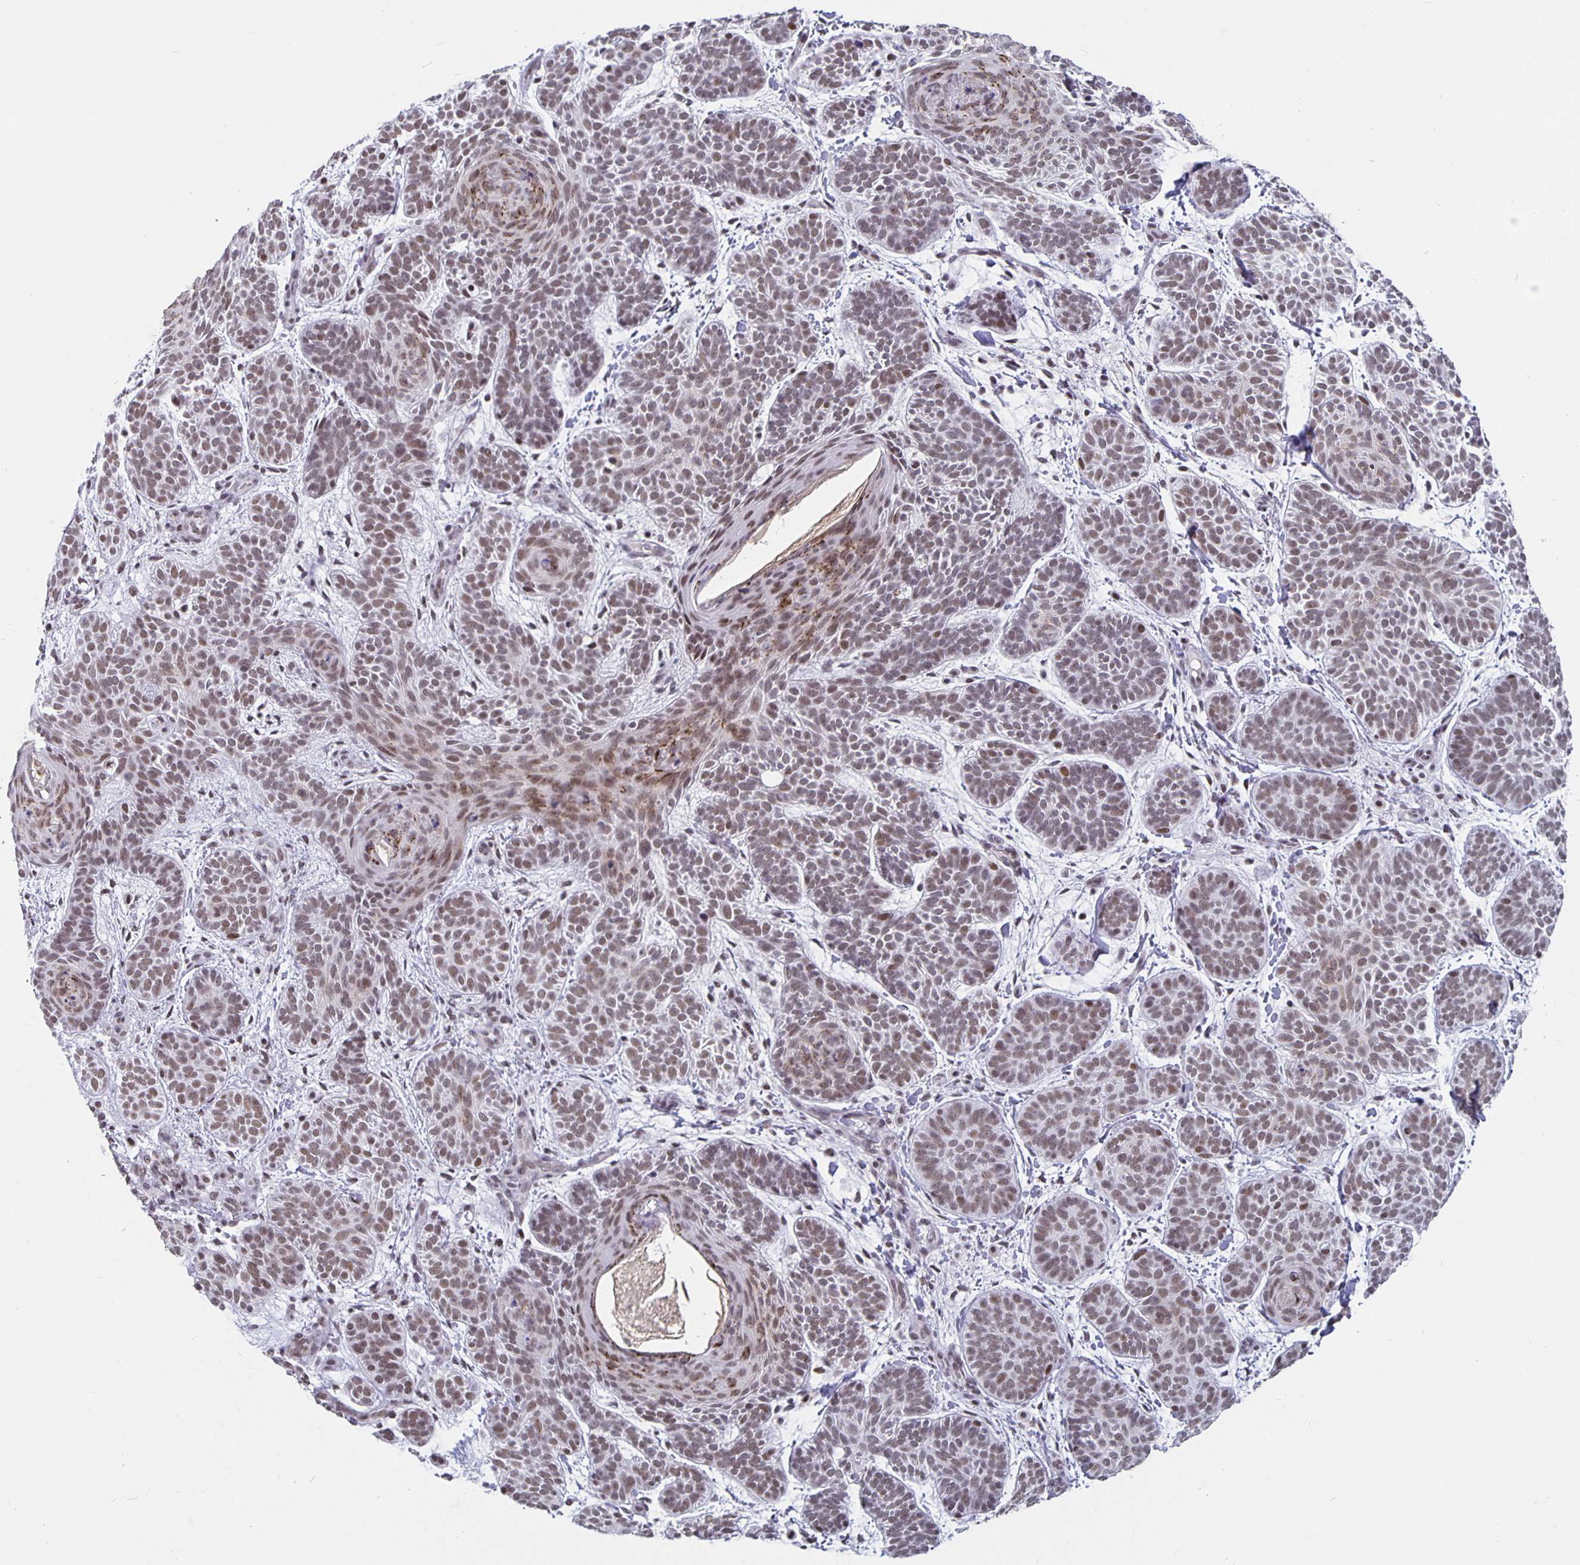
{"staining": {"intensity": "moderate", "quantity": ">75%", "location": "nuclear"}, "tissue": "skin cancer", "cell_type": "Tumor cells", "image_type": "cancer", "snomed": [{"axis": "morphology", "description": "Basal cell carcinoma"}, {"axis": "topography", "description": "Skin"}], "caption": "Skin cancer stained with a protein marker reveals moderate staining in tumor cells.", "gene": "PBX2", "patient": {"sex": "female", "age": 82}}